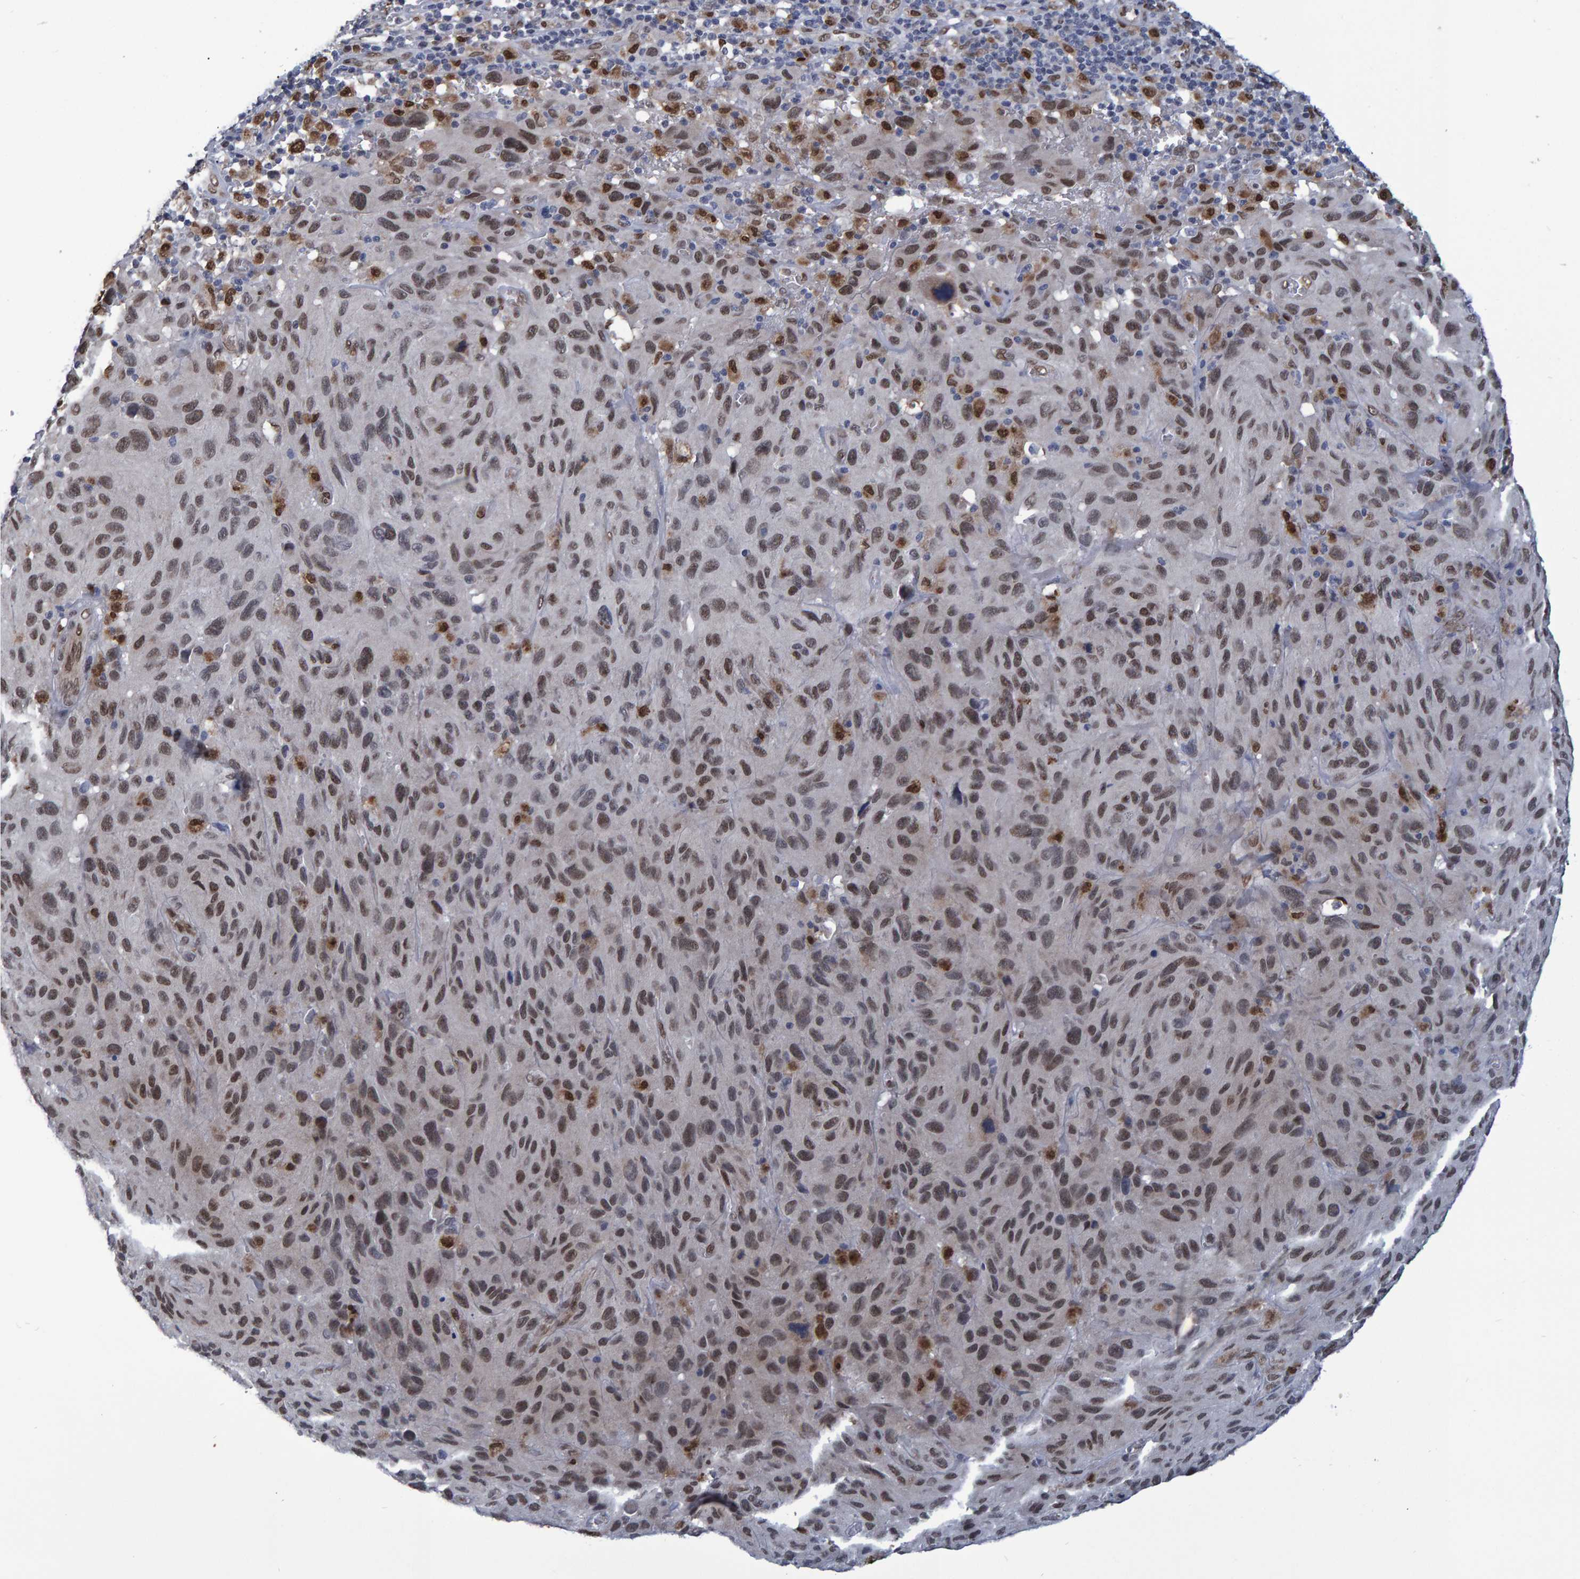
{"staining": {"intensity": "moderate", "quantity": ">75%", "location": "nuclear"}, "tissue": "melanoma", "cell_type": "Tumor cells", "image_type": "cancer", "snomed": [{"axis": "morphology", "description": "Malignant melanoma, NOS"}, {"axis": "topography", "description": "Skin"}], "caption": "This micrograph demonstrates IHC staining of human malignant melanoma, with medium moderate nuclear staining in approximately >75% of tumor cells.", "gene": "QKI", "patient": {"sex": "male", "age": 66}}